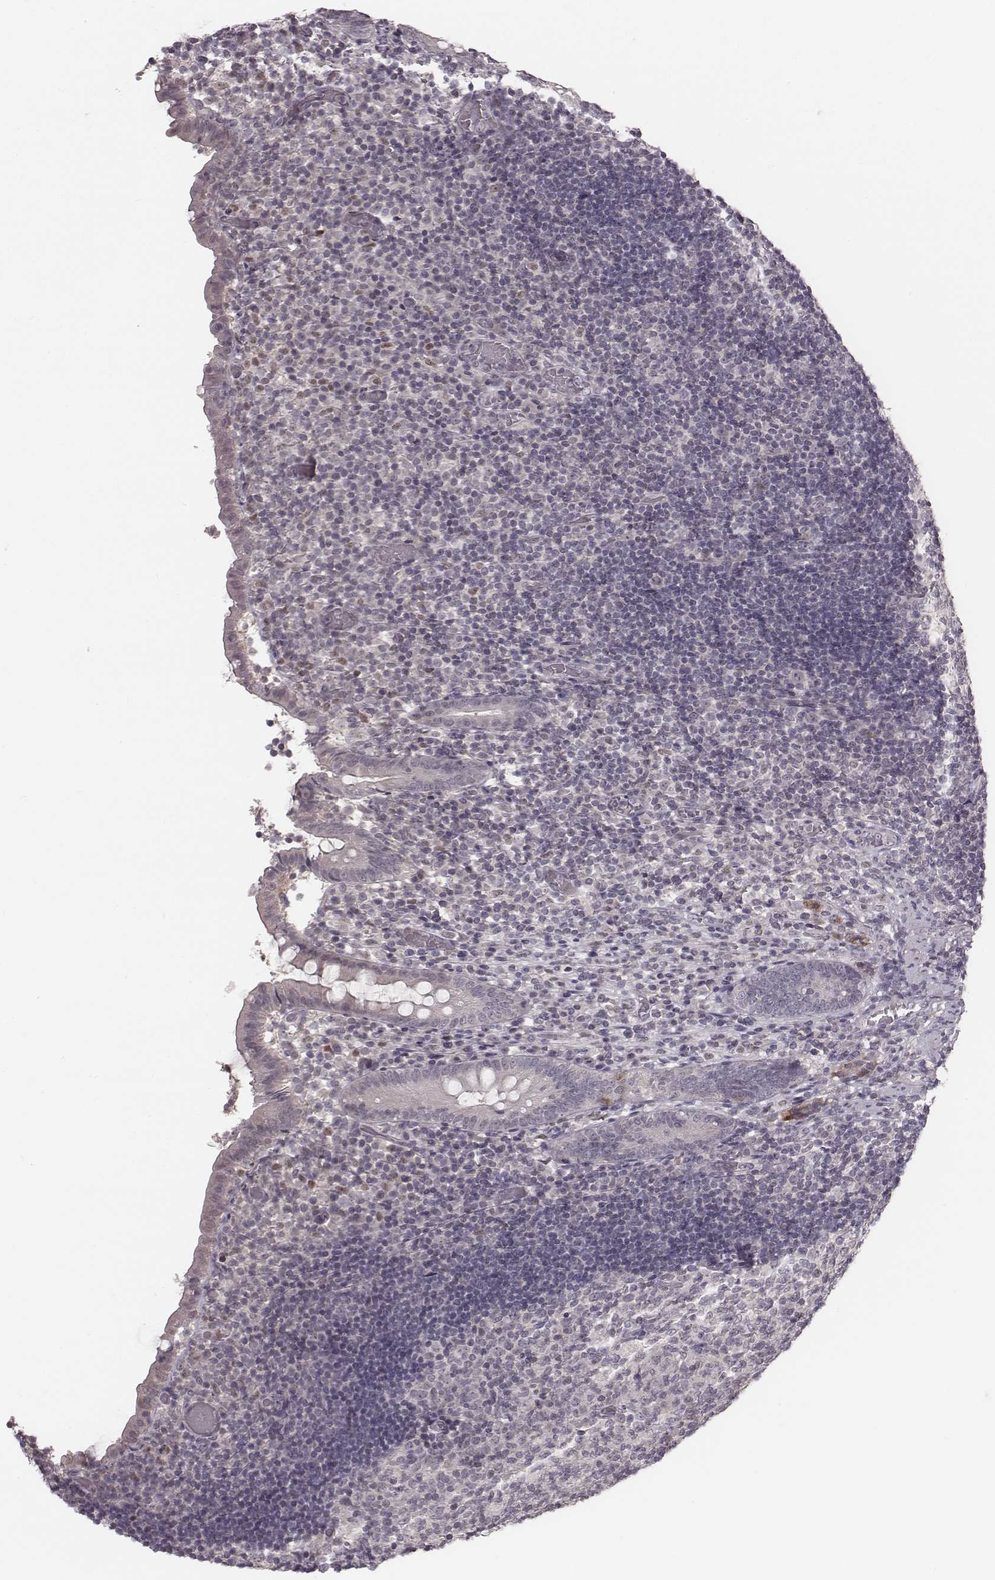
{"staining": {"intensity": "negative", "quantity": "none", "location": "none"}, "tissue": "appendix", "cell_type": "Glandular cells", "image_type": "normal", "snomed": [{"axis": "morphology", "description": "Normal tissue, NOS"}, {"axis": "topography", "description": "Appendix"}], "caption": "The photomicrograph exhibits no significant expression in glandular cells of appendix. (Stains: DAB (3,3'-diaminobenzidine) immunohistochemistry with hematoxylin counter stain, Microscopy: brightfield microscopy at high magnification).", "gene": "IQCG", "patient": {"sex": "female", "age": 32}}